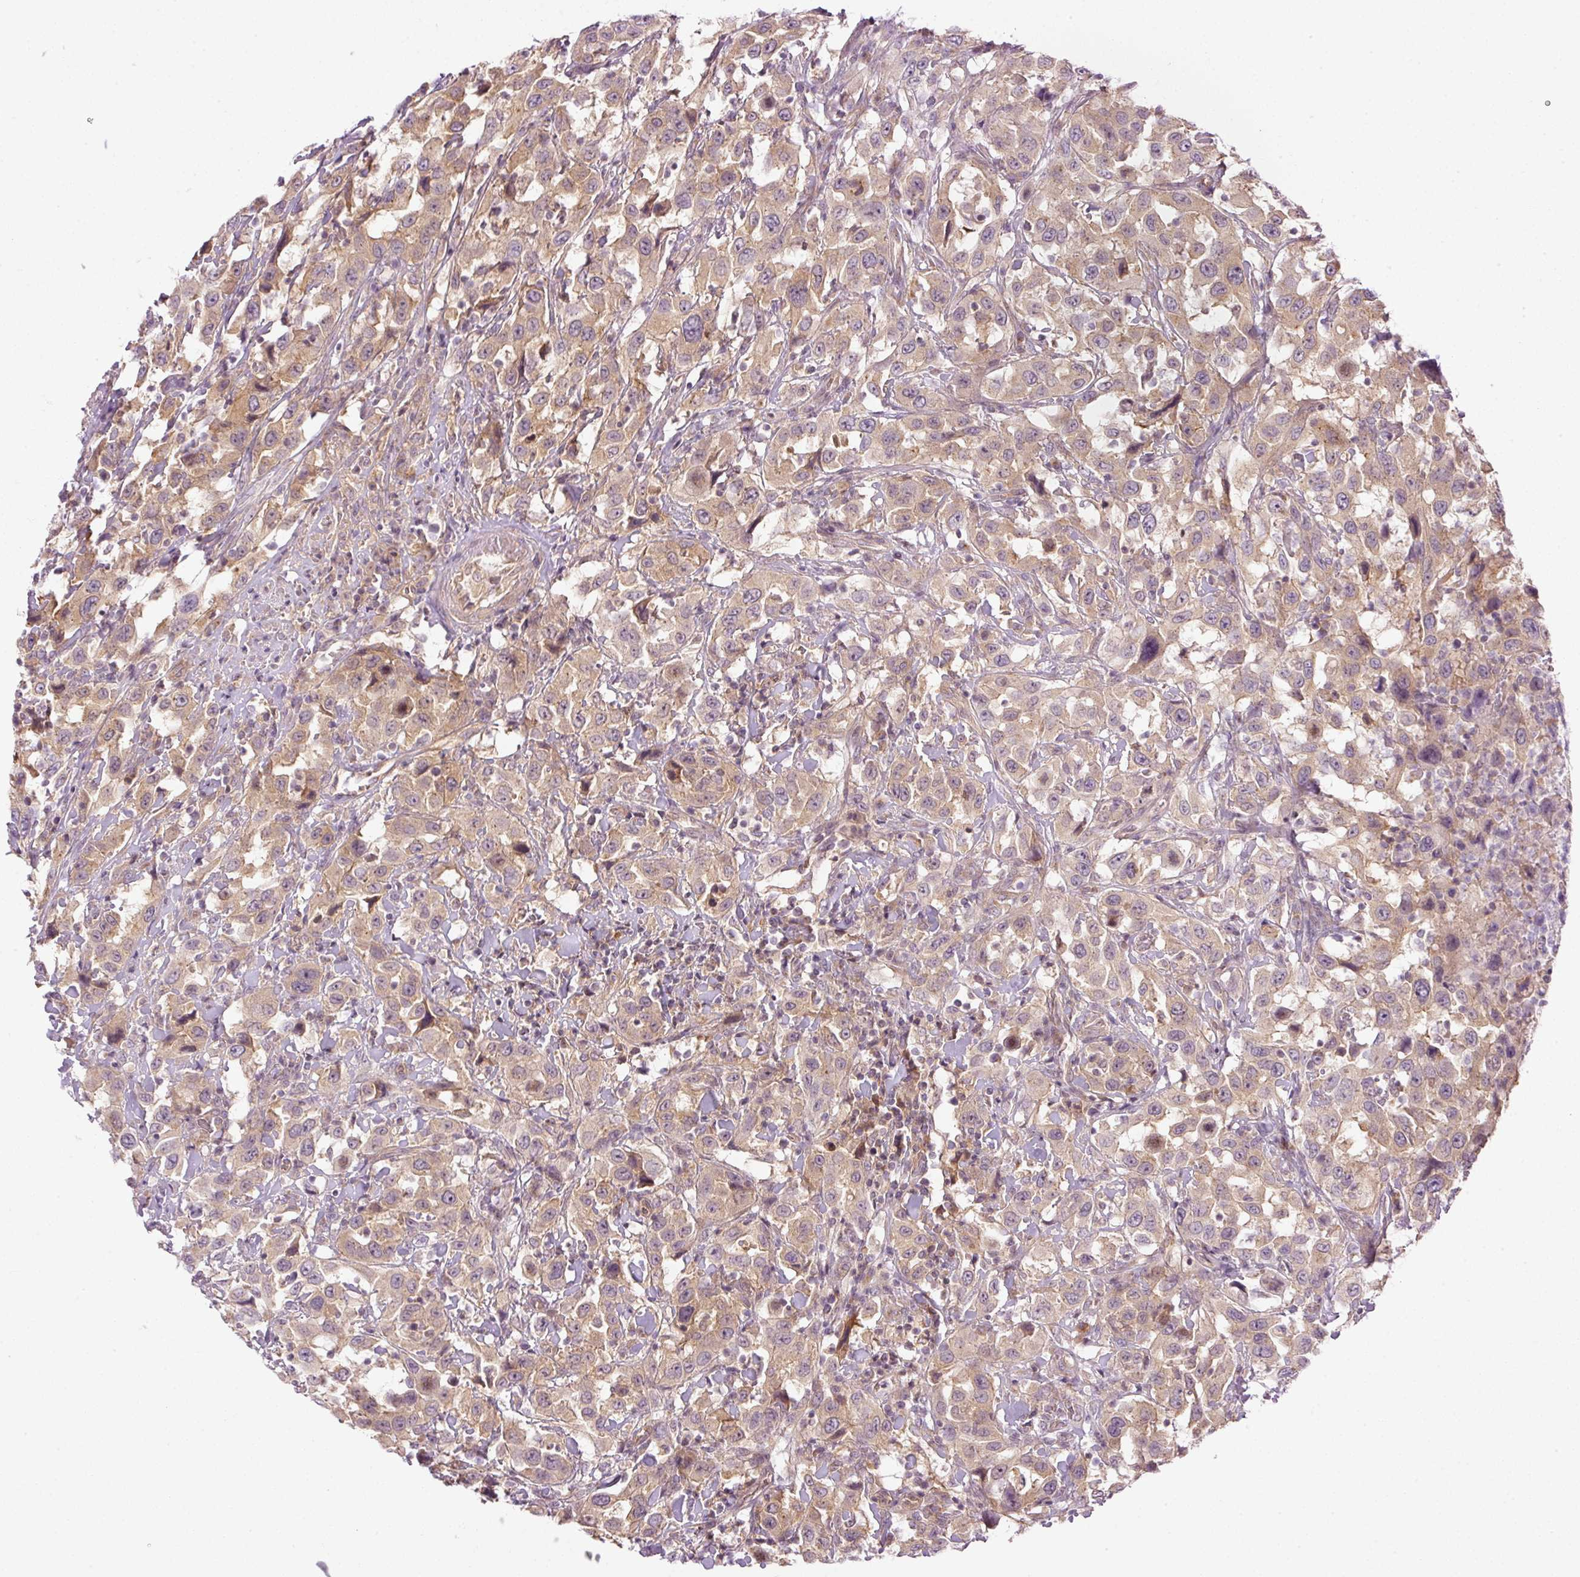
{"staining": {"intensity": "moderate", "quantity": ">75%", "location": "cytoplasmic/membranous"}, "tissue": "urothelial cancer", "cell_type": "Tumor cells", "image_type": "cancer", "snomed": [{"axis": "morphology", "description": "Urothelial carcinoma, High grade"}, {"axis": "topography", "description": "Urinary bladder"}], "caption": "An image showing moderate cytoplasmic/membranous expression in about >75% of tumor cells in urothelial cancer, as visualized by brown immunohistochemical staining.", "gene": "MZT2B", "patient": {"sex": "male", "age": 61}}